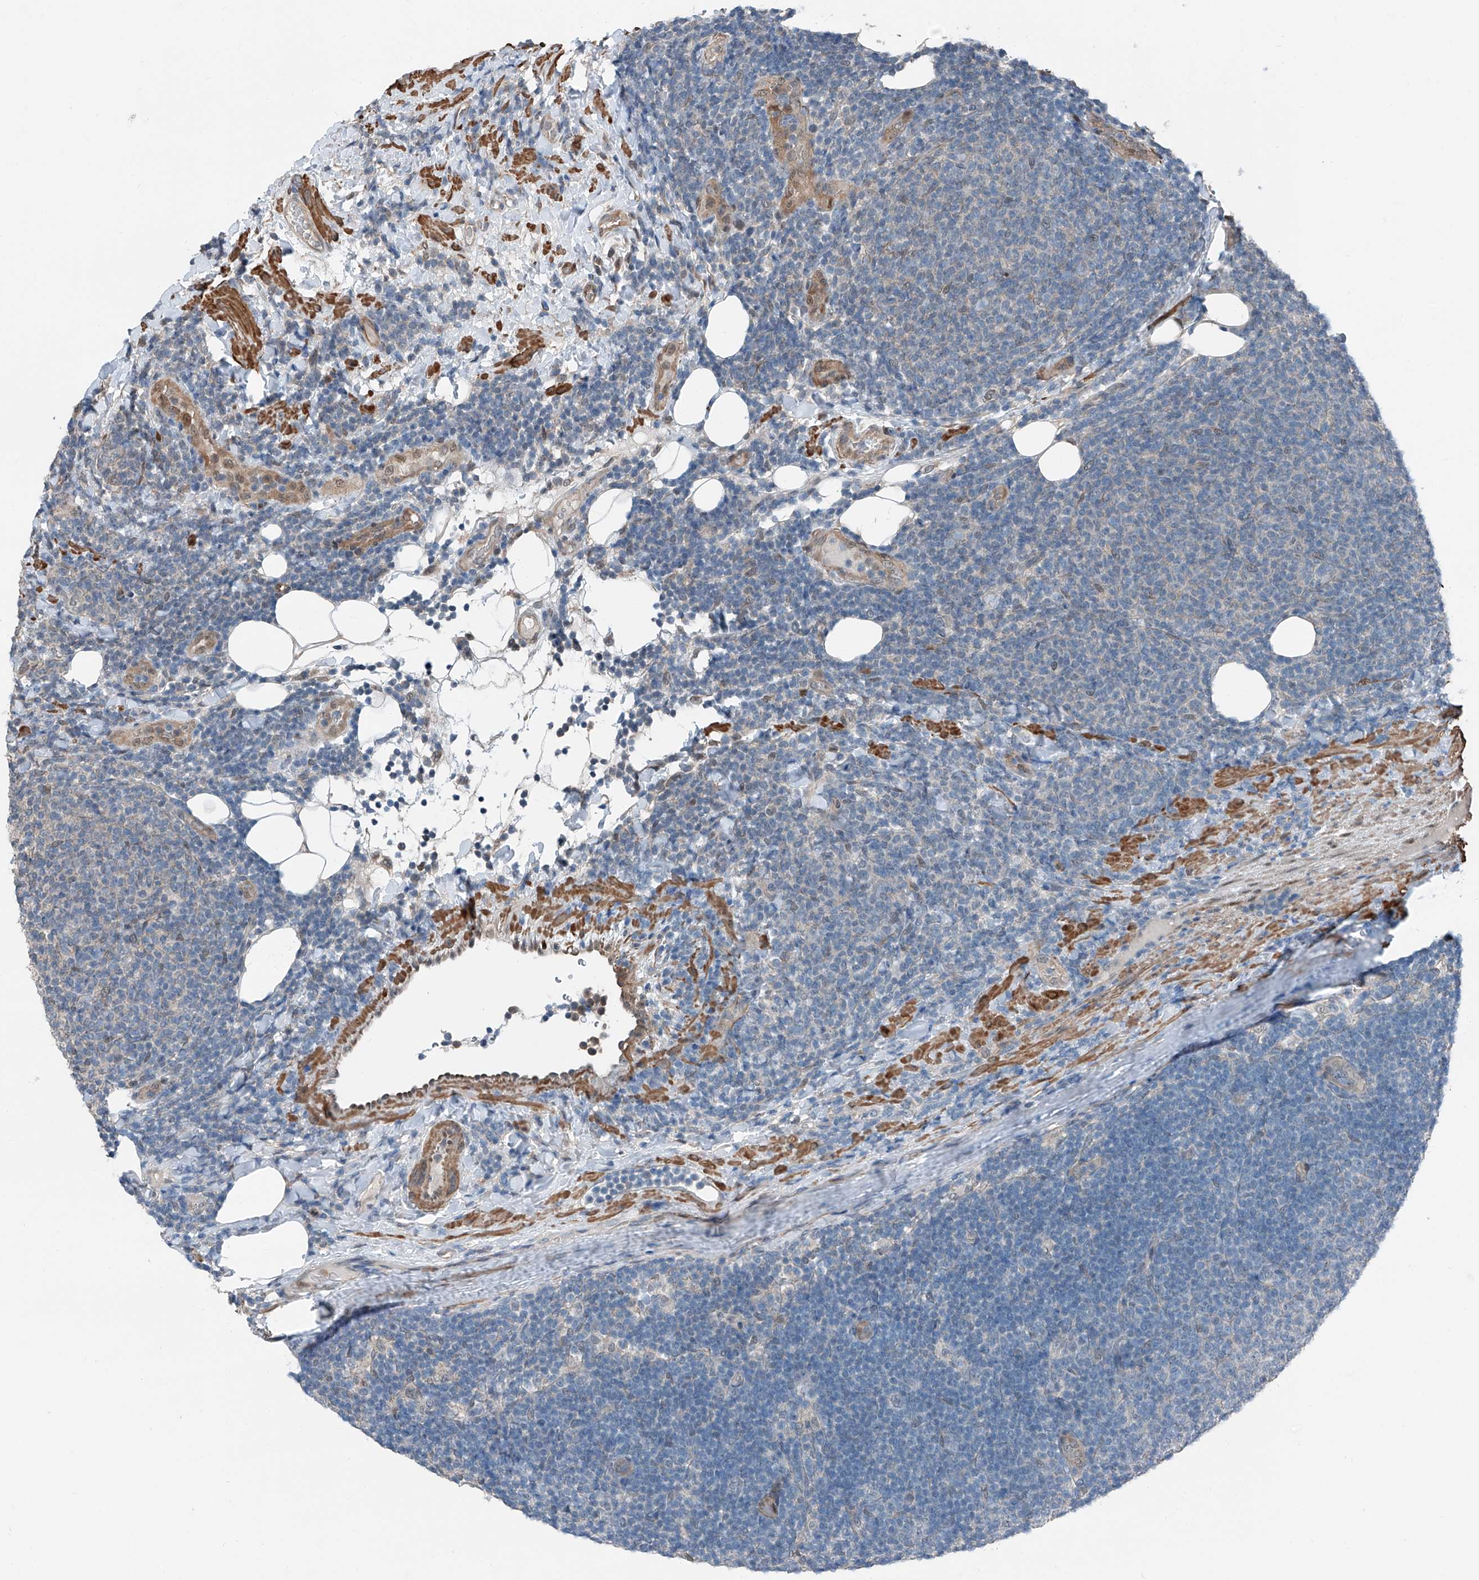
{"staining": {"intensity": "negative", "quantity": "none", "location": "none"}, "tissue": "lymphoma", "cell_type": "Tumor cells", "image_type": "cancer", "snomed": [{"axis": "morphology", "description": "Malignant lymphoma, non-Hodgkin's type, Low grade"}, {"axis": "topography", "description": "Lymph node"}], "caption": "This histopathology image is of lymphoma stained with immunohistochemistry to label a protein in brown with the nuclei are counter-stained blue. There is no positivity in tumor cells. (Immunohistochemistry, brightfield microscopy, high magnification).", "gene": "HSPA6", "patient": {"sex": "male", "age": 66}}